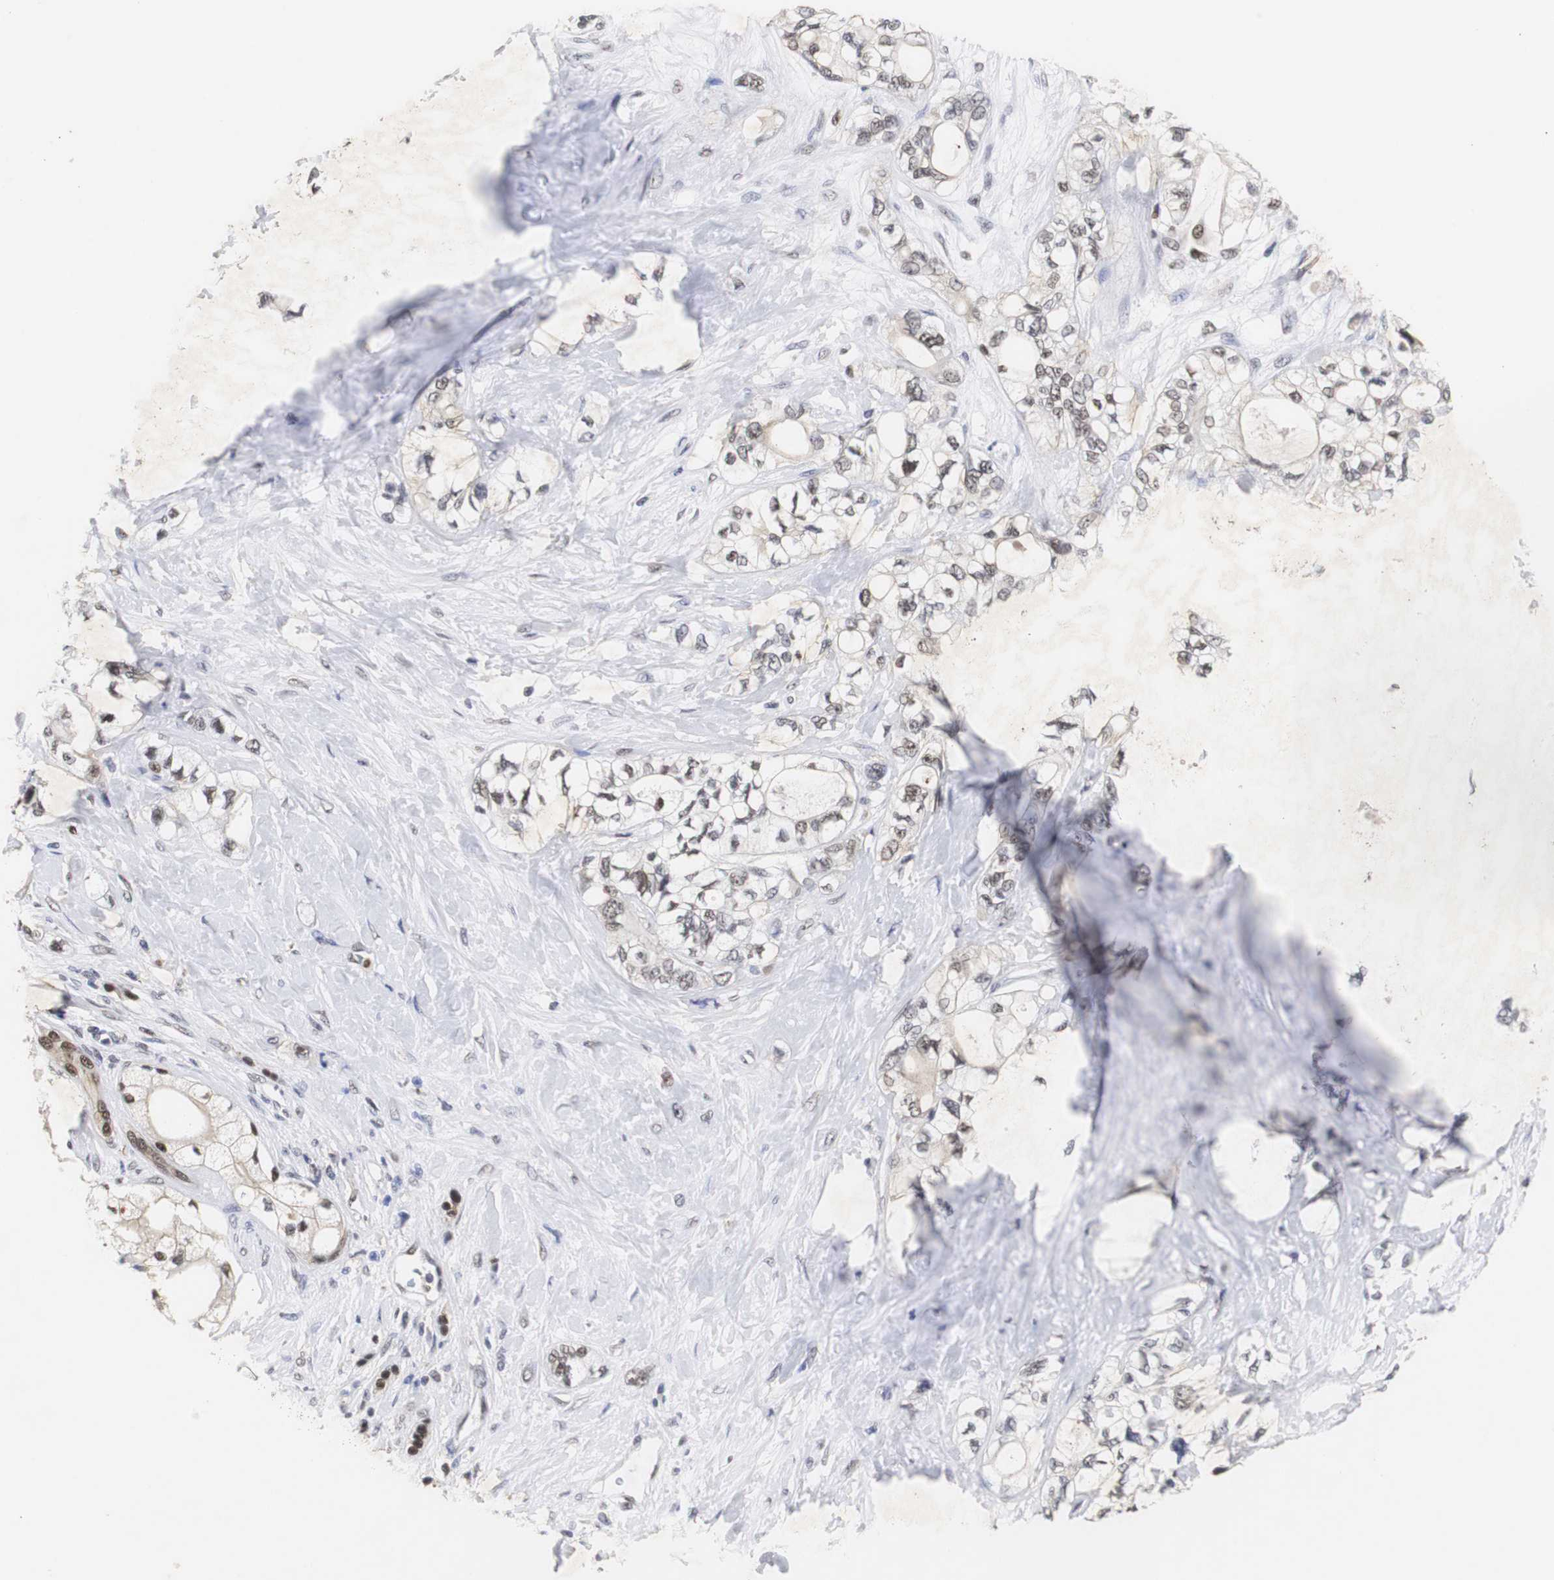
{"staining": {"intensity": "weak", "quantity": "<25%", "location": "nuclear"}, "tissue": "pancreatic cancer", "cell_type": "Tumor cells", "image_type": "cancer", "snomed": [{"axis": "morphology", "description": "Adenocarcinoma, NOS"}, {"axis": "topography", "description": "Pancreas"}], "caption": "The IHC photomicrograph has no significant positivity in tumor cells of pancreatic adenocarcinoma tissue. (Stains: DAB immunohistochemistry (IHC) with hematoxylin counter stain, Microscopy: brightfield microscopy at high magnification).", "gene": "ZFC3H1", "patient": {"sex": "male", "age": 70}}